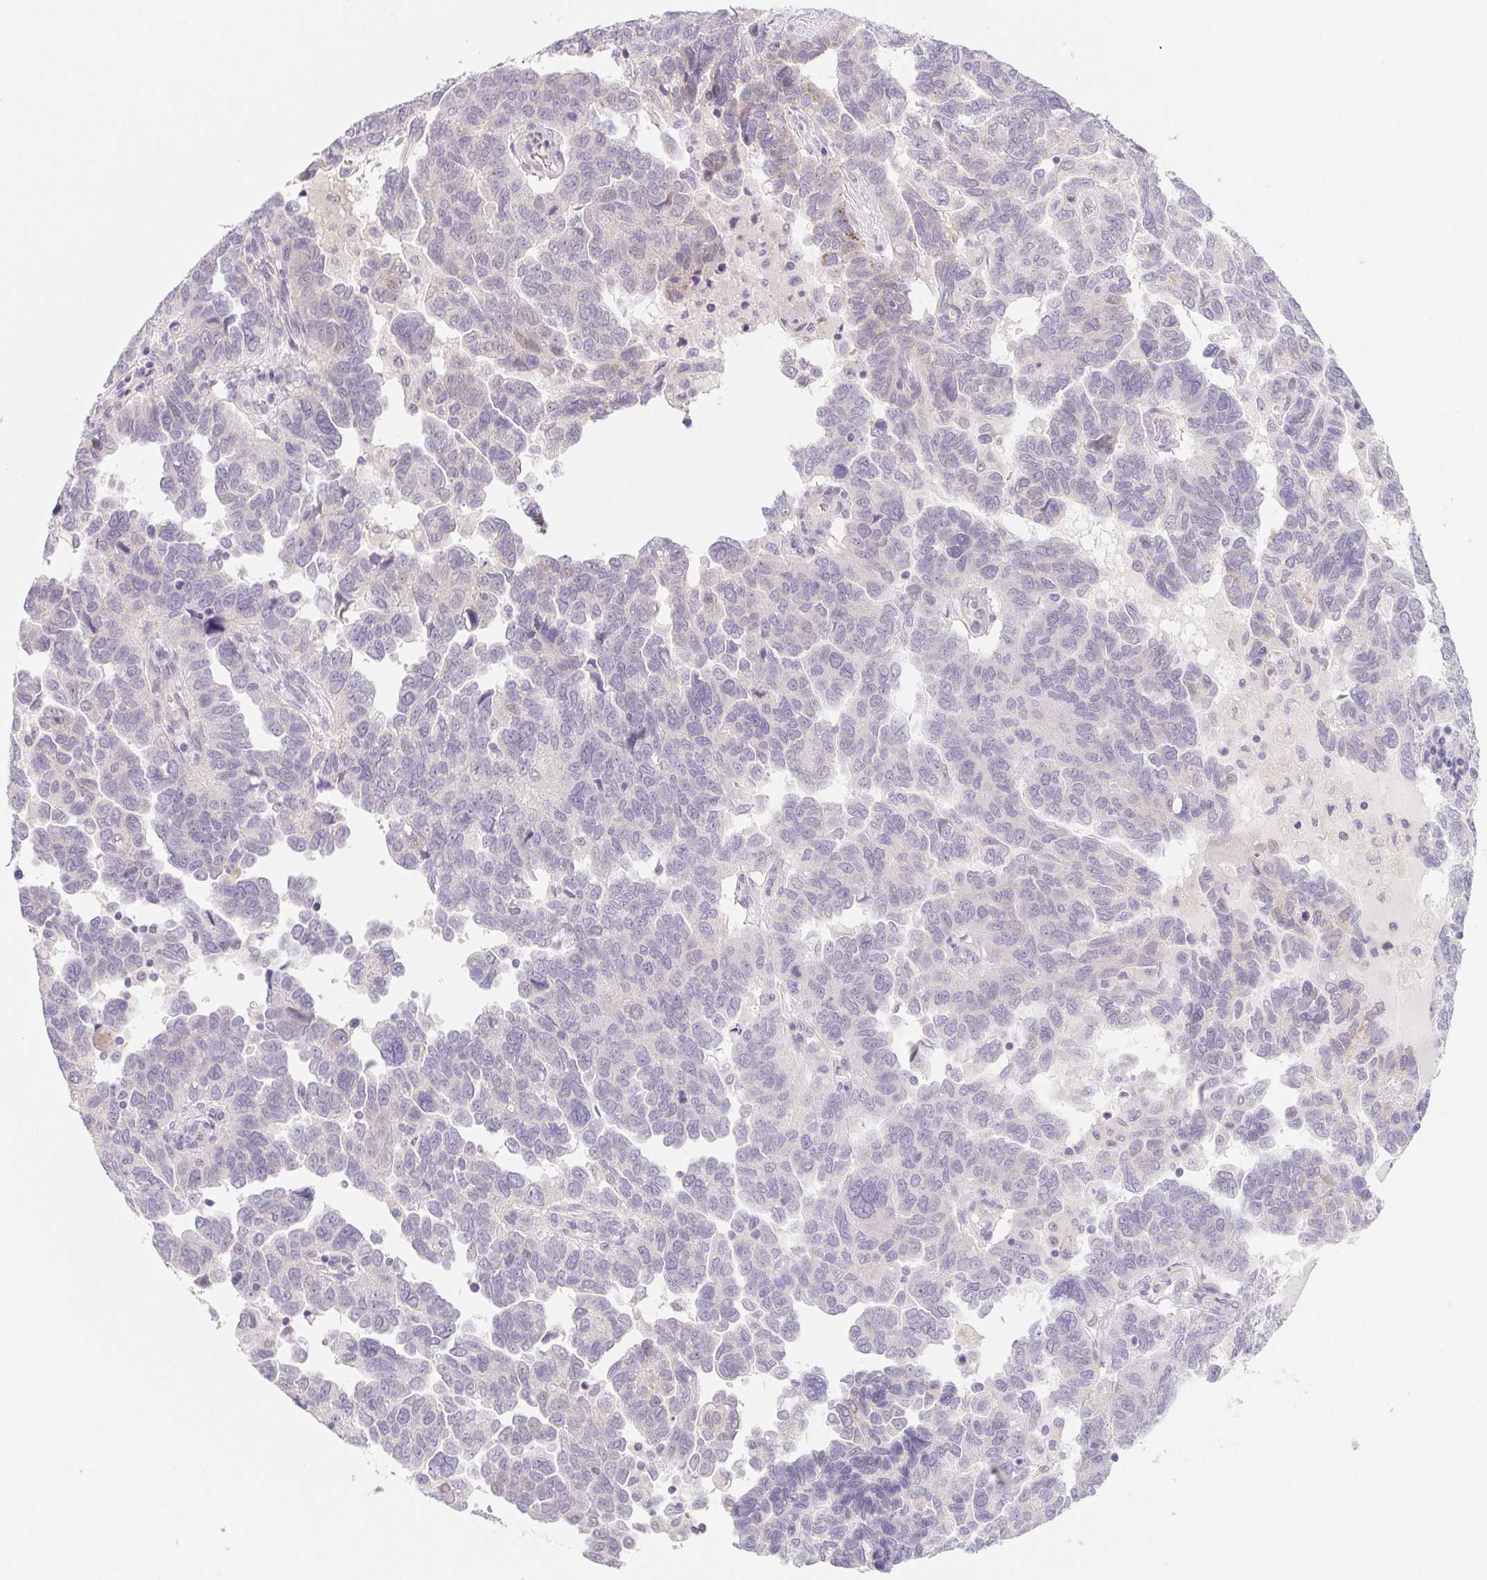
{"staining": {"intensity": "negative", "quantity": "none", "location": "none"}, "tissue": "ovarian cancer", "cell_type": "Tumor cells", "image_type": "cancer", "snomed": [{"axis": "morphology", "description": "Cystadenocarcinoma, serous, NOS"}, {"axis": "topography", "description": "Ovary"}], "caption": "Immunohistochemistry histopathology image of neoplastic tissue: ovarian cancer (serous cystadenocarcinoma) stained with DAB shows no significant protein expression in tumor cells.", "gene": "CTNND2", "patient": {"sex": "female", "age": 64}}